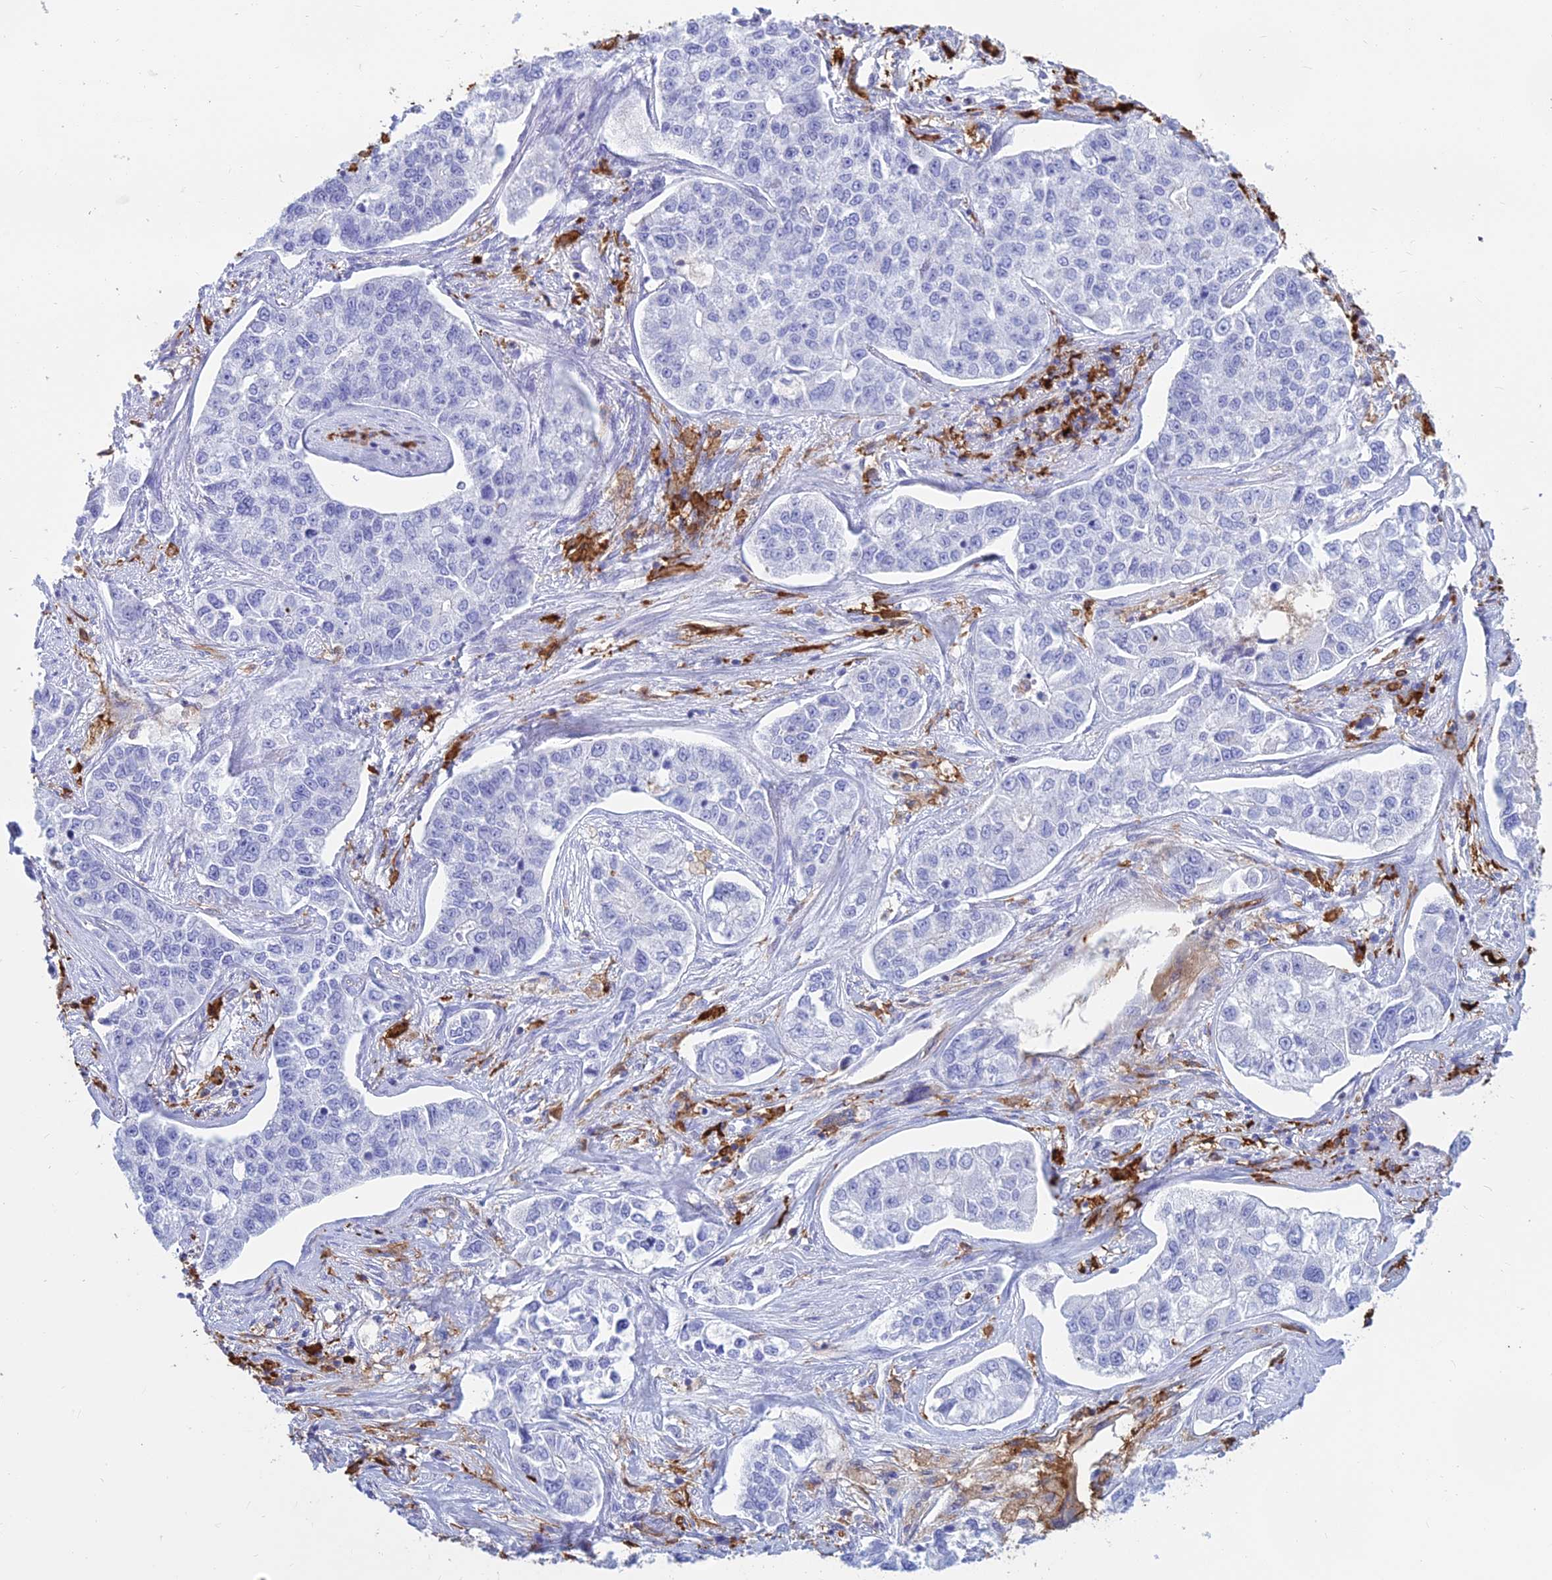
{"staining": {"intensity": "negative", "quantity": "none", "location": "none"}, "tissue": "lung cancer", "cell_type": "Tumor cells", "image_type": "cancer", "snomed": [{"axis": "morphology", "description": "Adenocarcinoma, NOS"}, {"axis": "topography", "description": "Lung"}], "caption": "Immunohistochemistry (IHC) micrograph of neoplastic tissue: human adenocarcinoma (lung) stained with DAB (3,3'-diaminobenzidine) shows no significant protein staining in tumor cells. (DAB (3,3'-diaminobenzidine) IHC with hematoxylin counter stain).", "gene": "HLA-DRB1", "patient": {"sex": "male", "age": 49}}